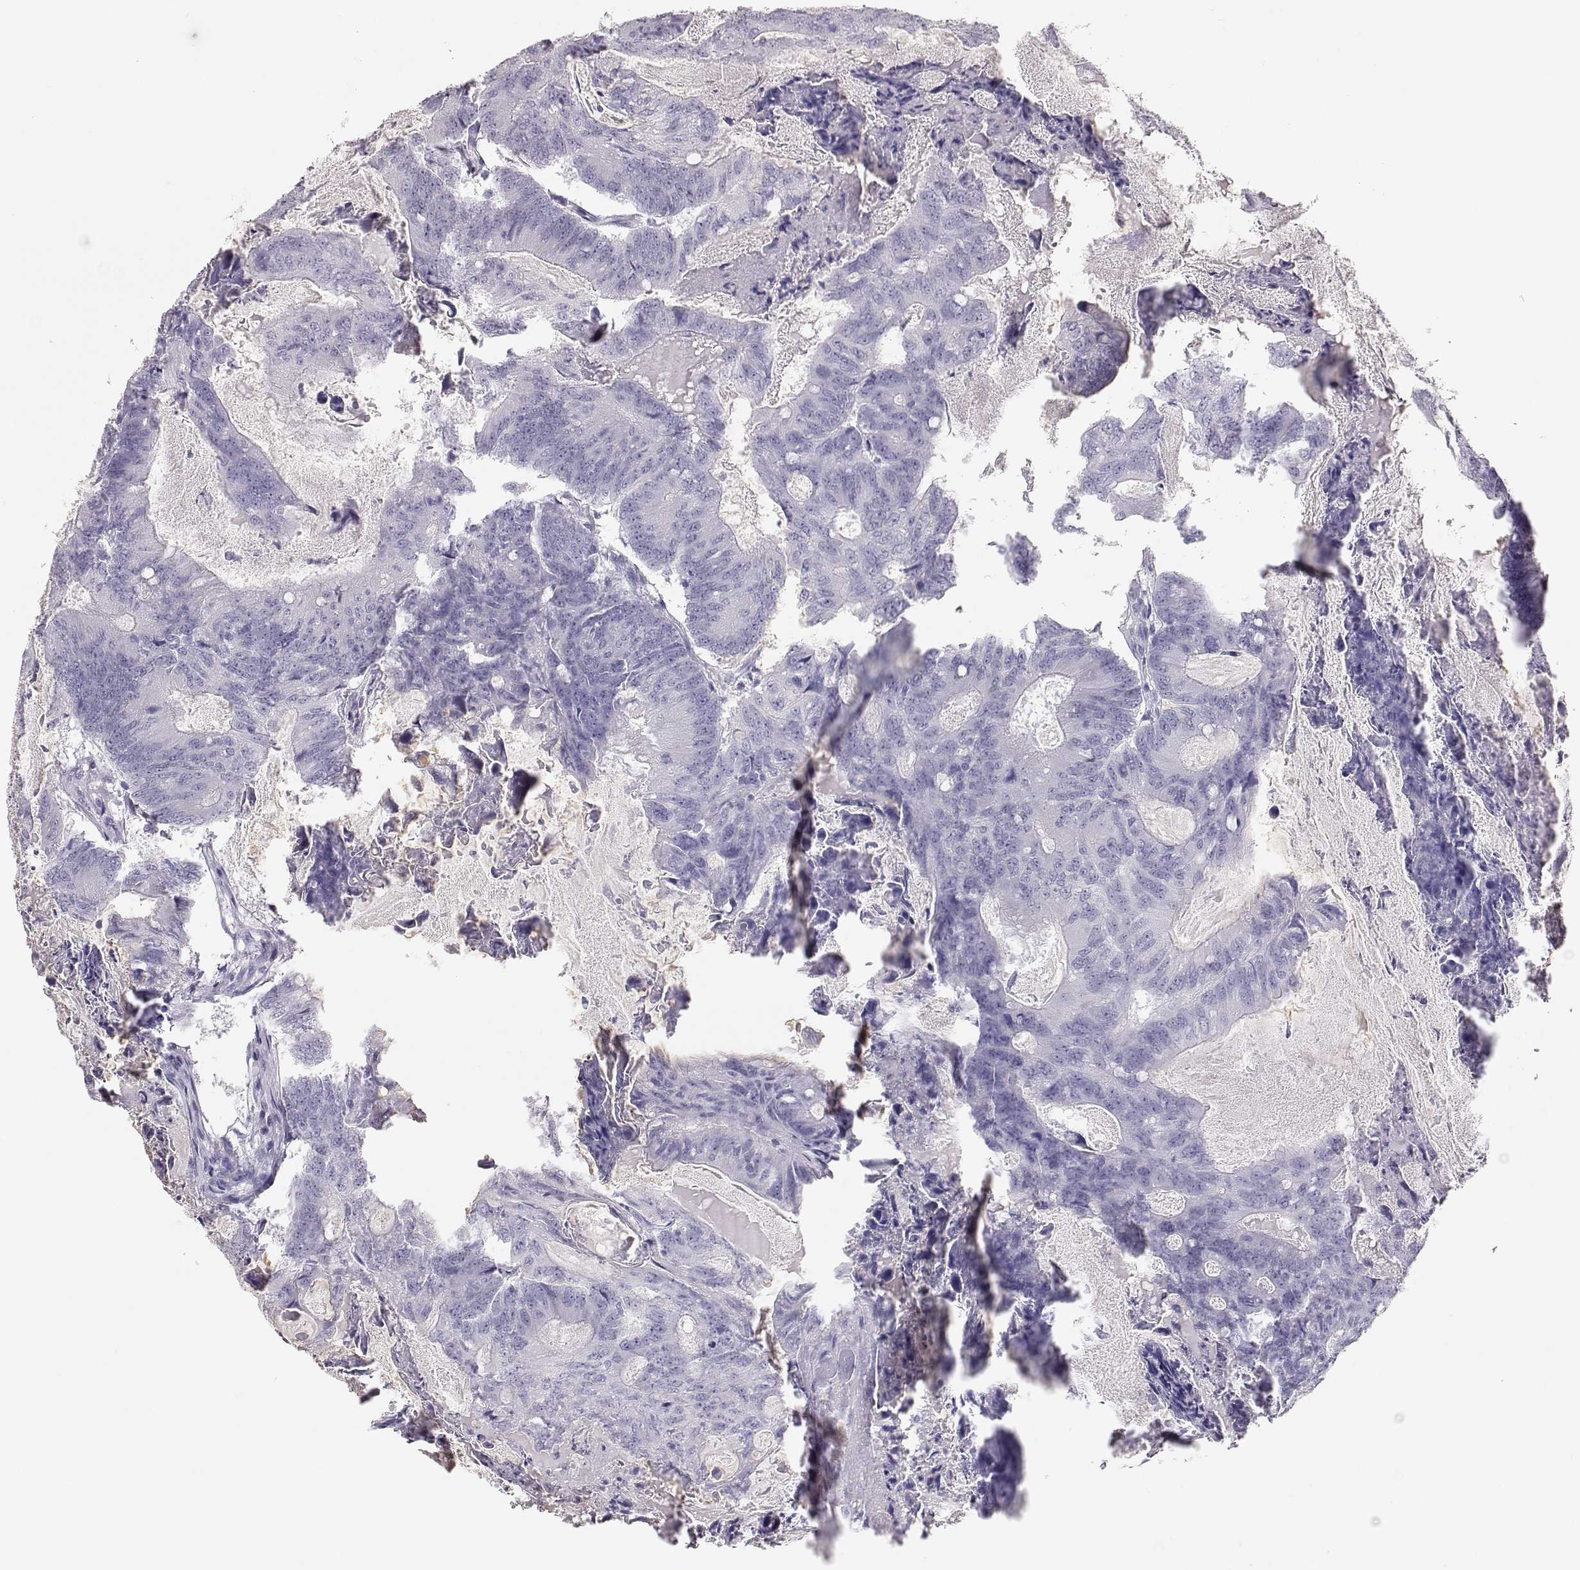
{"staining": {"intensity": "negative", "quantity": "none", "location": "none"}, "tissue": "colorectal cancer", "cell_type": "Tumor cells", "image_type": "cancer", "snomed": [{"axis": "morphology", "description": "Adenocarcinoma, NOS"}, {"axis": "topography", "description": "Colon"}], "caption": "Colorectal adenocarcinoma was stained to show a protein in brown. There is no significant staining in tumor cells.", "gene": "KRTAP16-1", "patient": {"sex": "female", "age": 70}}